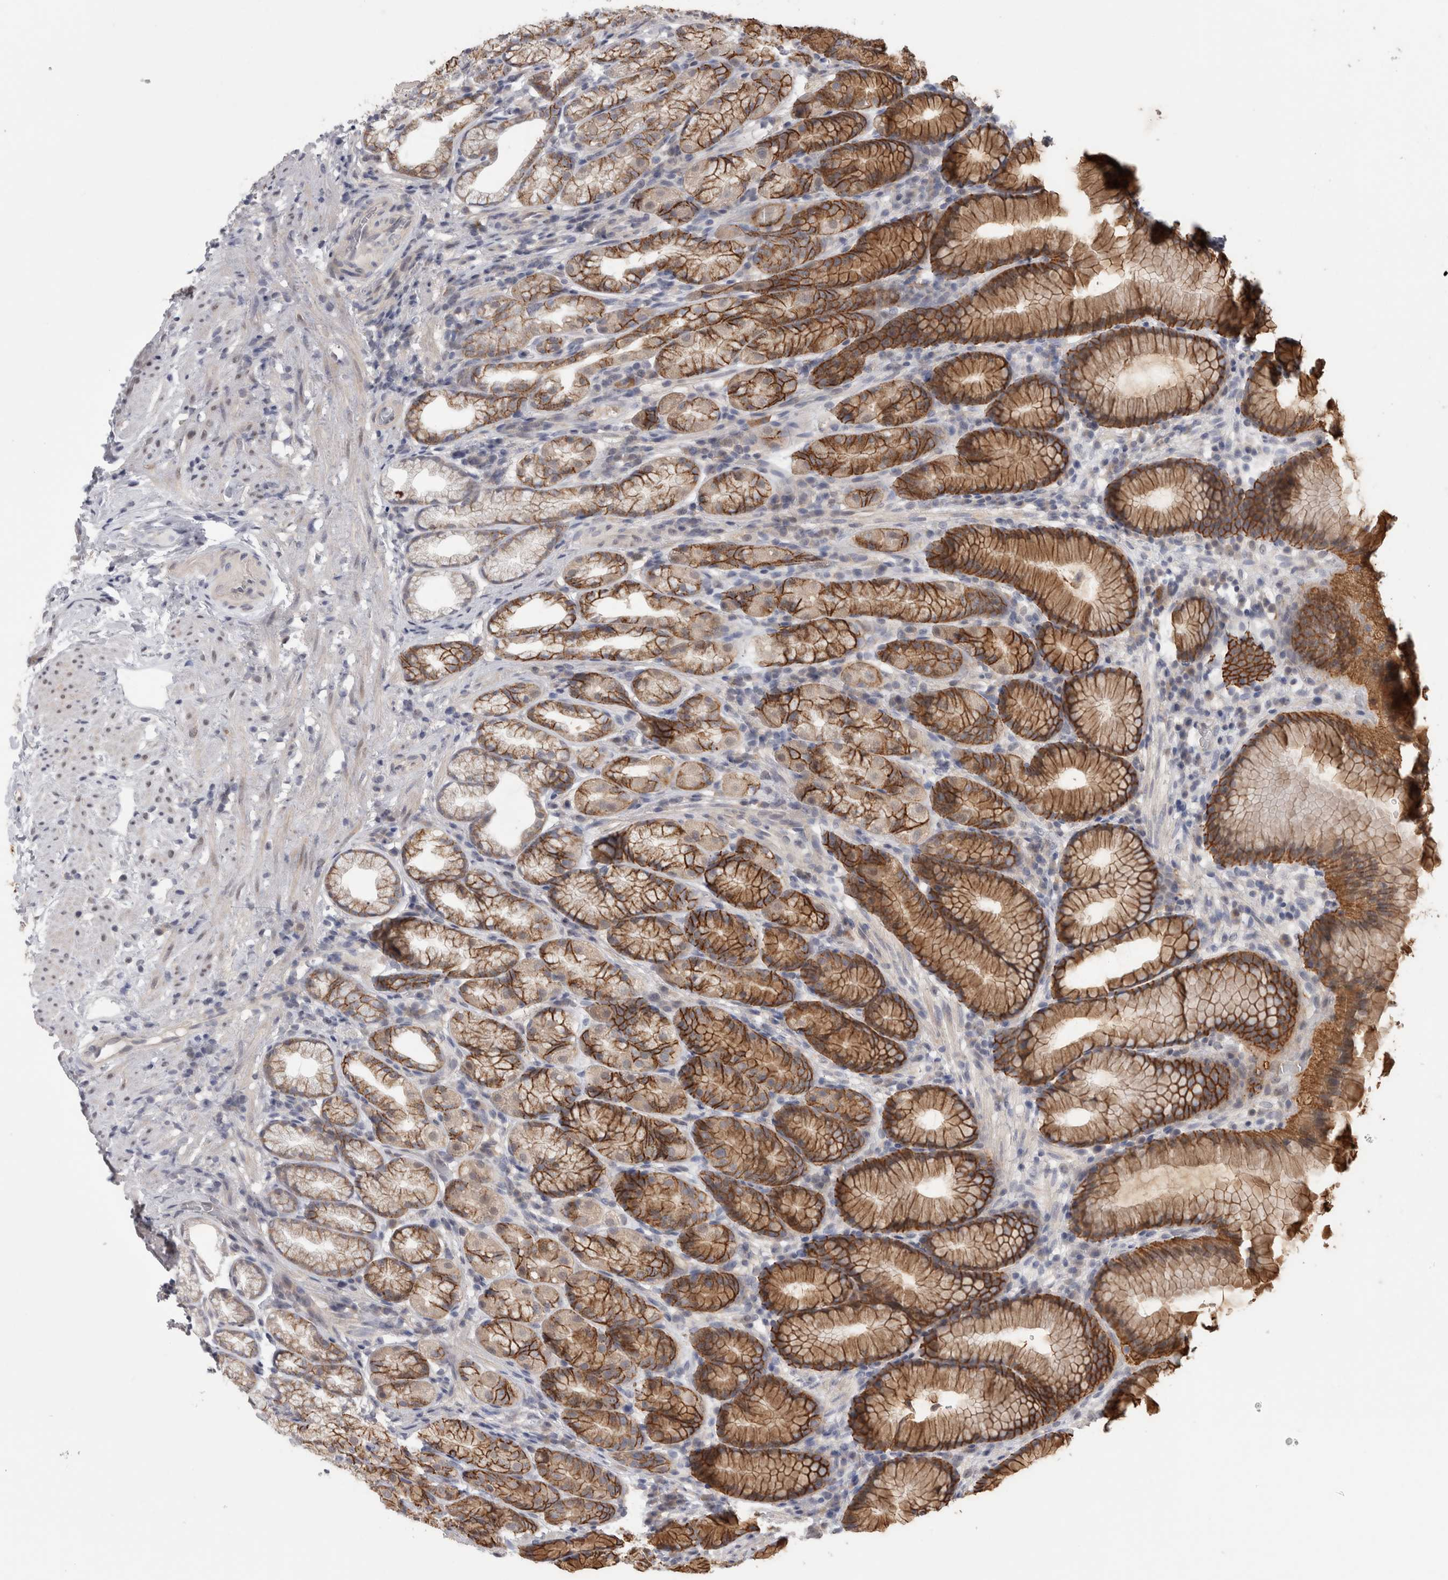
{"staining": {"intensity": "strong", "quantity": "25%-75%", "location": "cytoplasmic/membranous"}, "tissue": "stomach", "cell_type": "Glandular cells", "image_type": "normal", "snomed": [{"axis": "morphology", "description": "Normal tissue, NOS"}, {"axis": "topography", "description": "Stomach"}], "caption": "This micrograph reveals immunohistochemistry (IHC) staining of normal stomach, with high strong cytoplasmic/membranous staining in approximately 25%-75% of glandular cells.", "gene": "PIGP", "patient": {"sex": "male", "age": 42}}